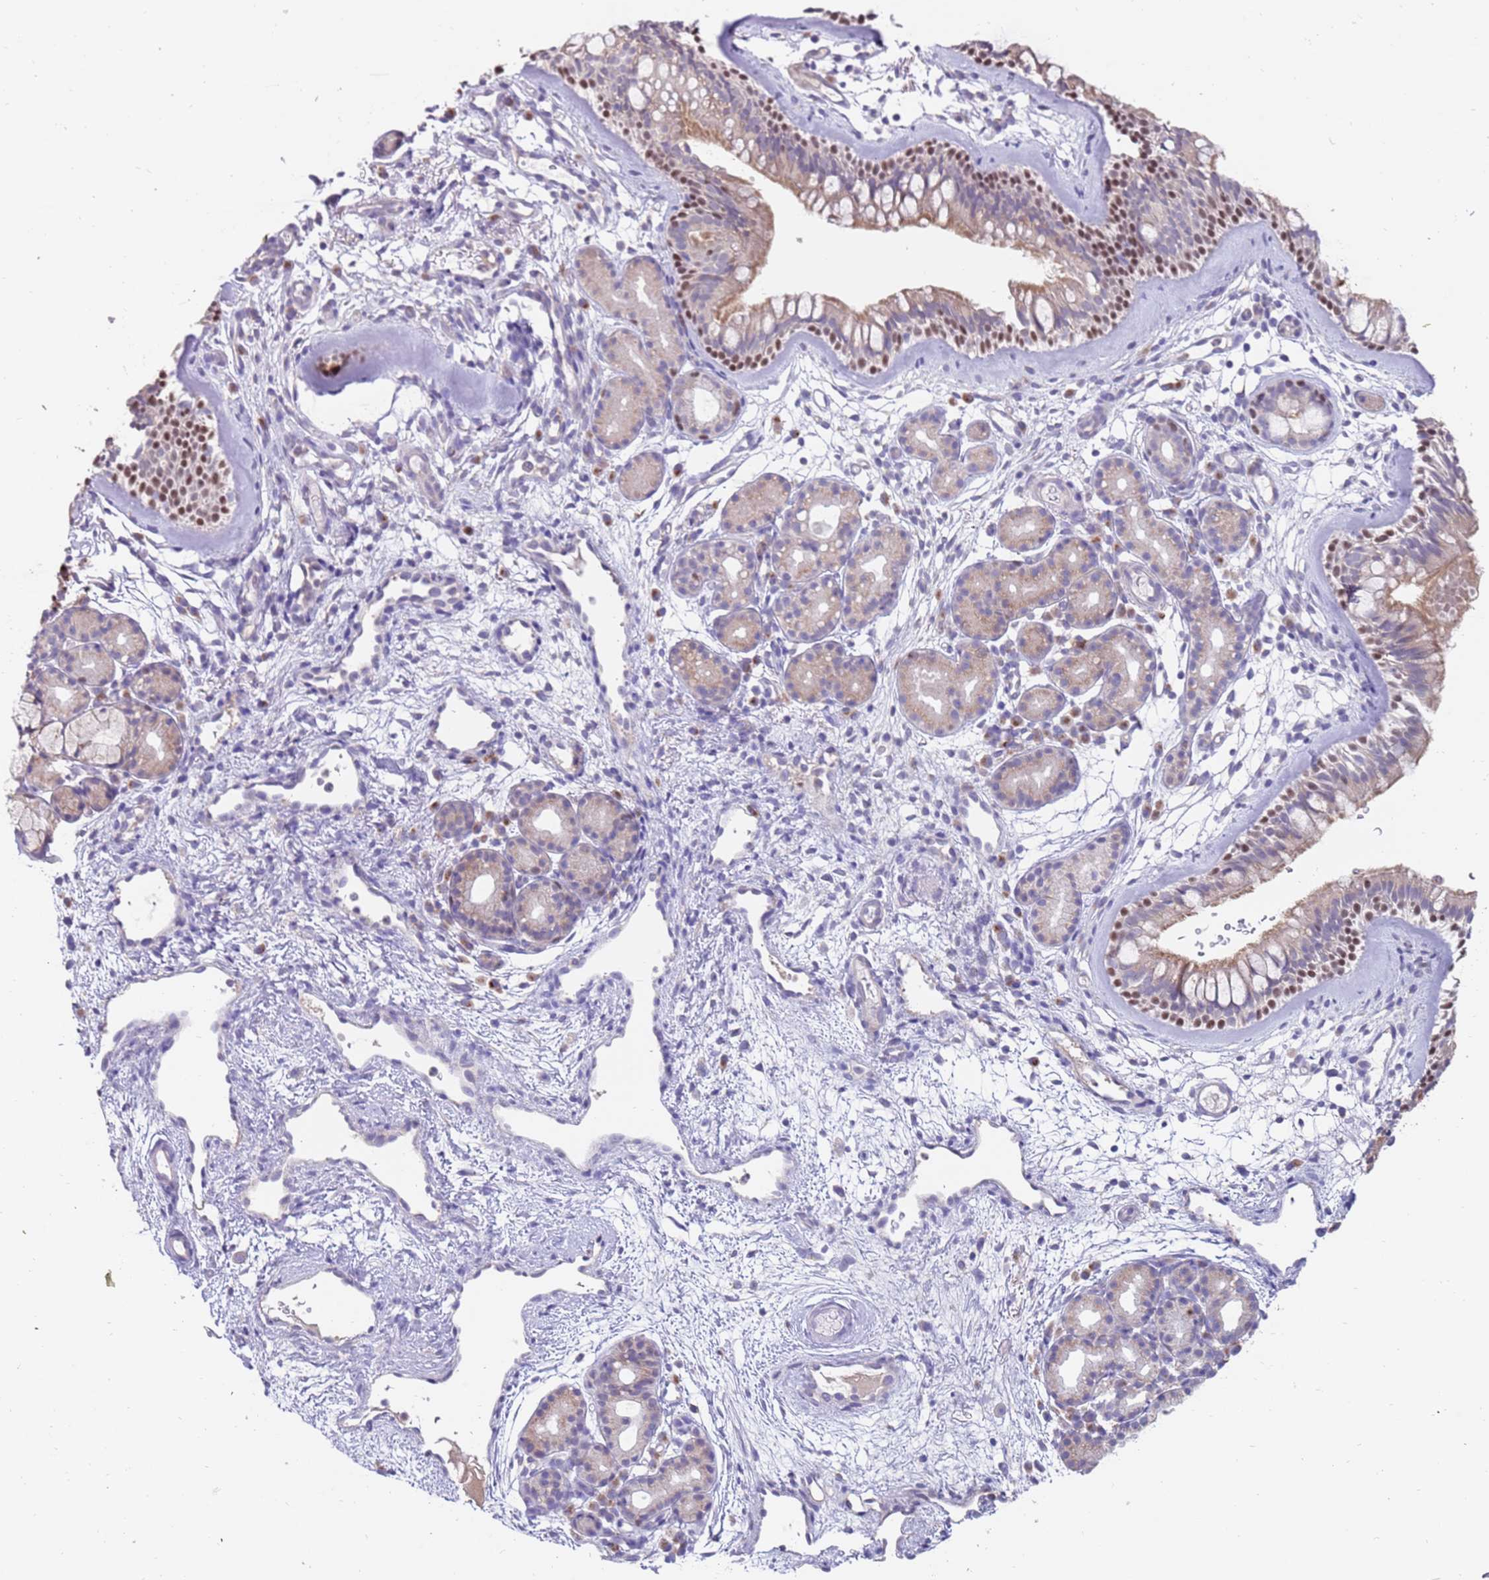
{"staining": {"intensity": "moderate", "quantity": "25%-75%", "location": "nuclear"}, "tissue": "nasopharynx", "cell_type": "Respiratory epithelial cells", "image_type": "normal", "snomed": [{"axis": "morphology", "description": "Normal tissue, NOS"}, {"axis": "topography", "description": "Nasopharynx"}], "caption": "Immunohistochemical staining of unremarkable human nasopharynx reveals 25%-75% levels of moderate nuclear protein expression in about 25%-75% of respiratory epithelial cells. Immunohistochemistry stains the protein in brown and the nuclei are stained blue.", "gene": "ZNF746", "patient": {"sex": "female", "age": 81}}